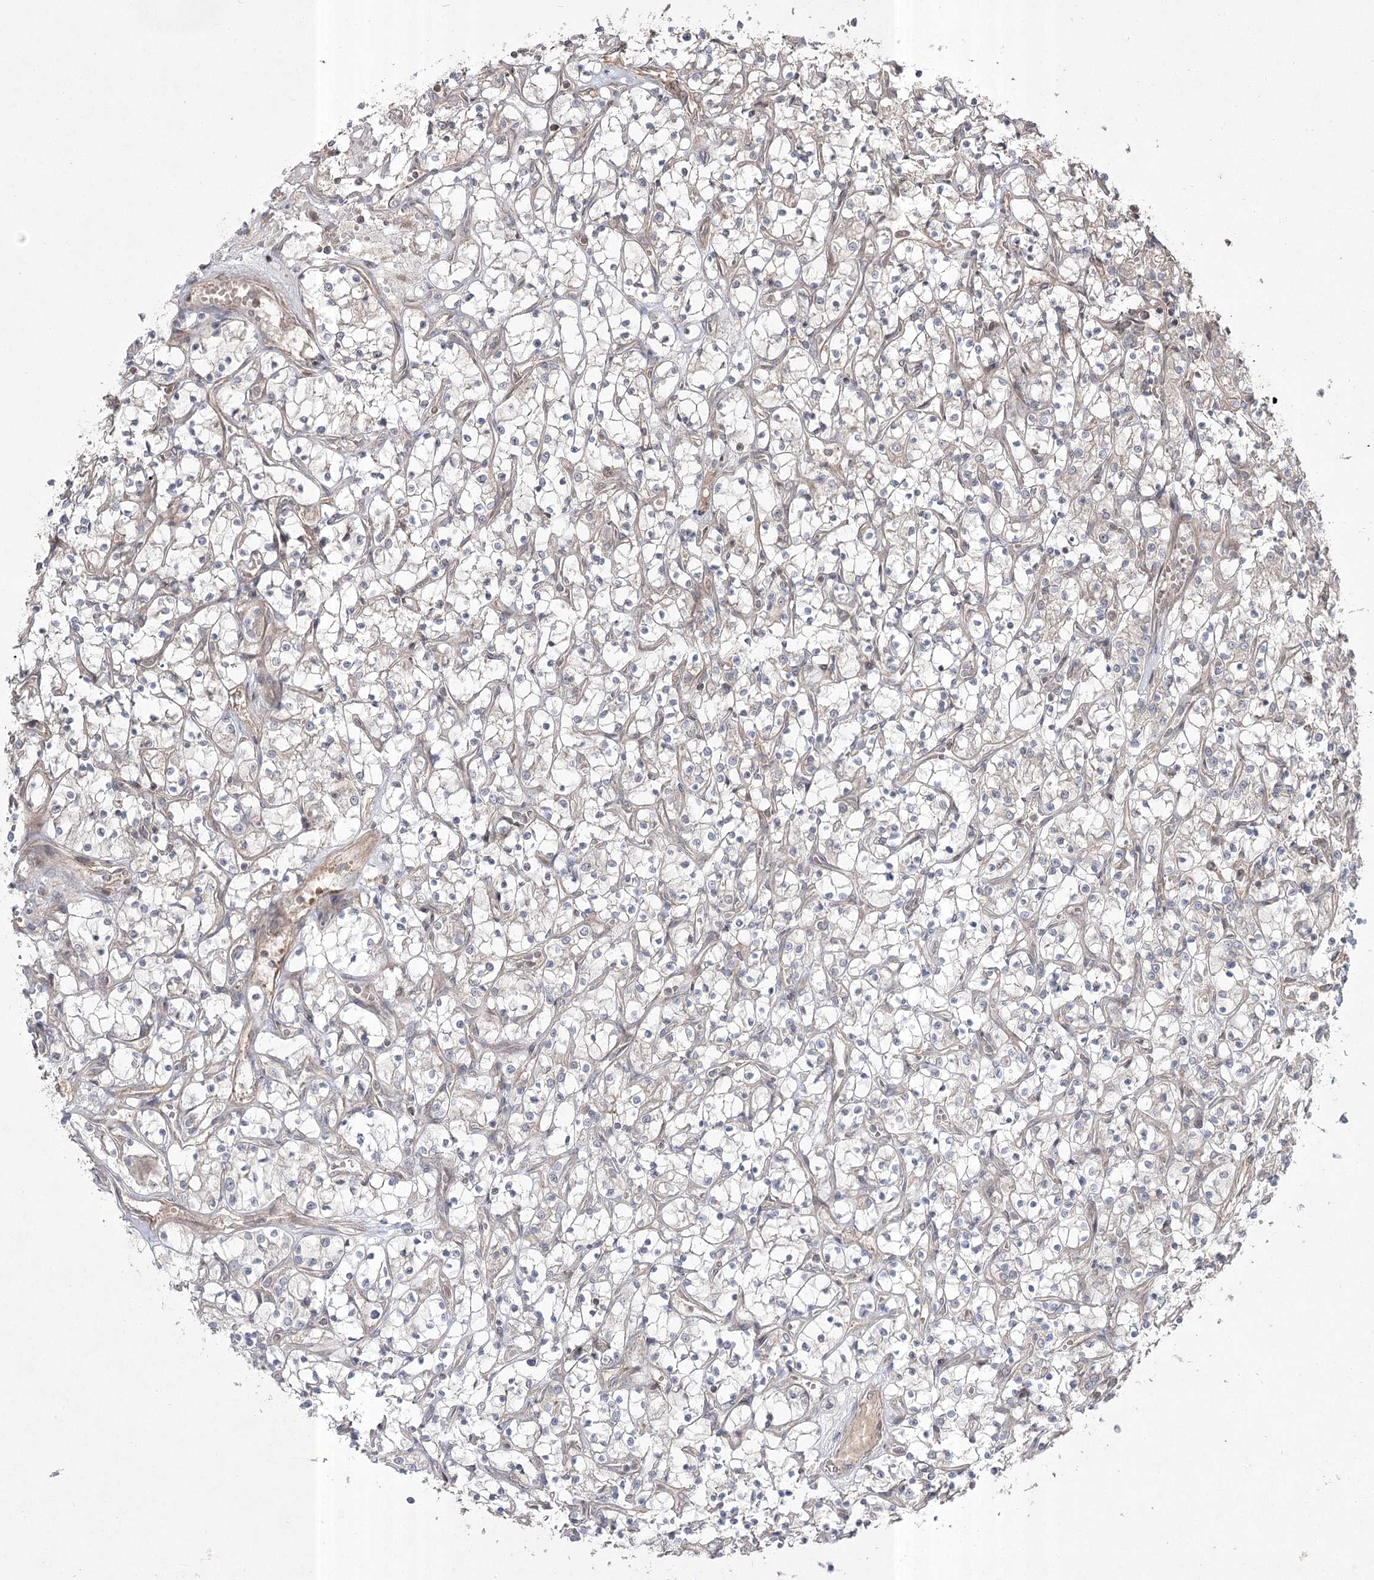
{"staining": {"intensity": "negative", "quantity": "none", "location": "none"}, "tissue": "renal cancer", "cell_type": "Tumor cells", "image_type": "cancer", "snomed": [{"axis": "morphology", "description": "Adenocarcinoma, NOS"}, {"axis": "topography", "description": "Kidney"}], "caption": "A micrograph of renal adenocarcinoma stained for a protein demonstrates no brown staining in tumor cells.", "gene": "CPLANE1", "patient": {"sex": "female", "age": 69}}